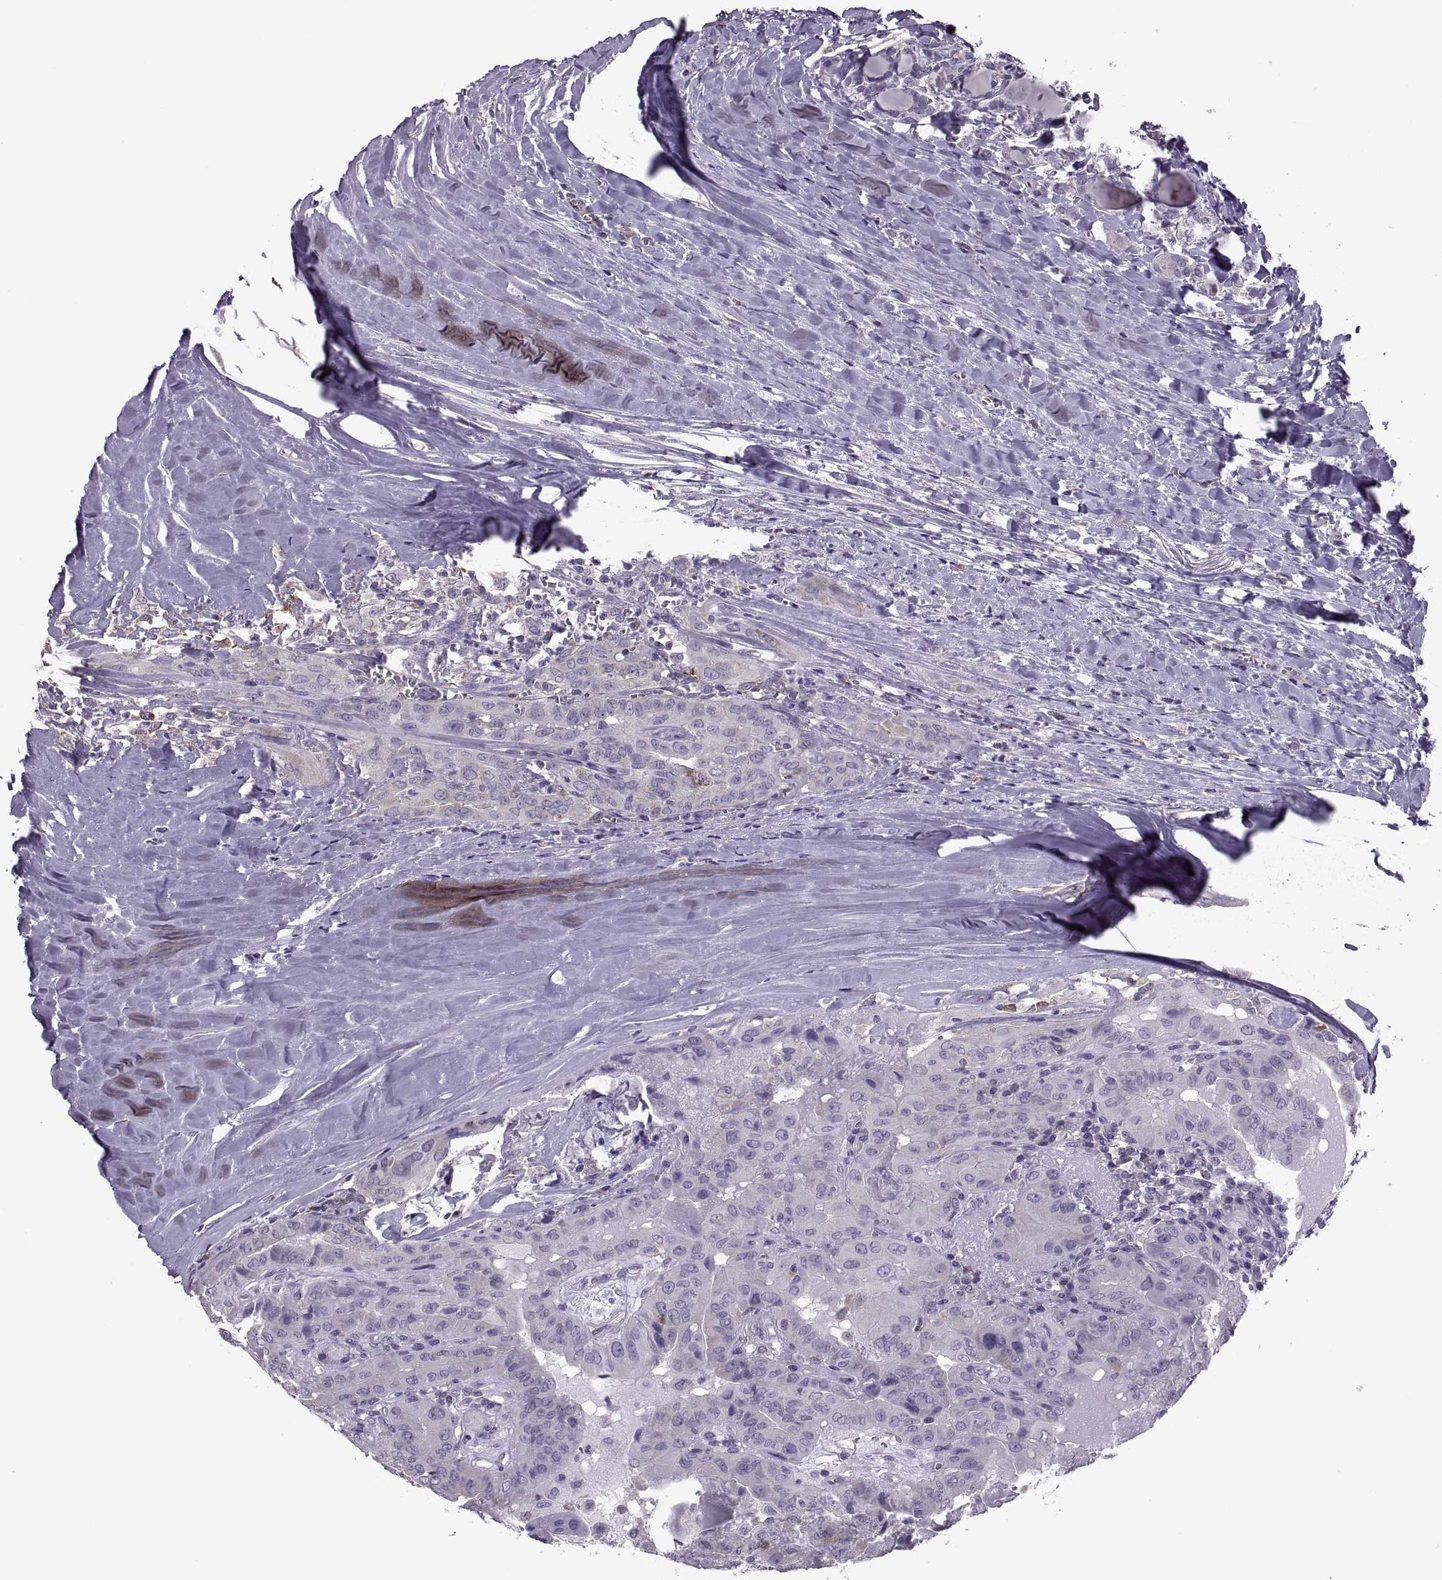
{"staining": {"intensity": "negative", "quantity": "none", "location": "none"}, "tissue": "thyroid cancer", "cell_type": "Tumor cells", "image_type": "cancer", "snomed": [{"axis": "morphology", "description": "Papillary adenocarcinoma, NOS"}, {"axis": "topography", "description": "Thyroid gland"}], "caption": "High magnification brightfield microscopy of thyroid papillary adenocarcinoma stained with DAB (brown) and counterstained with hematoxylin (blue): tumor cells show no significant staining. (DAB immunohistochemistry (IHC) with hematoxylin counter stain).", "gene": "PABPC1", "patient": {"sex": "female", "age": 37}}